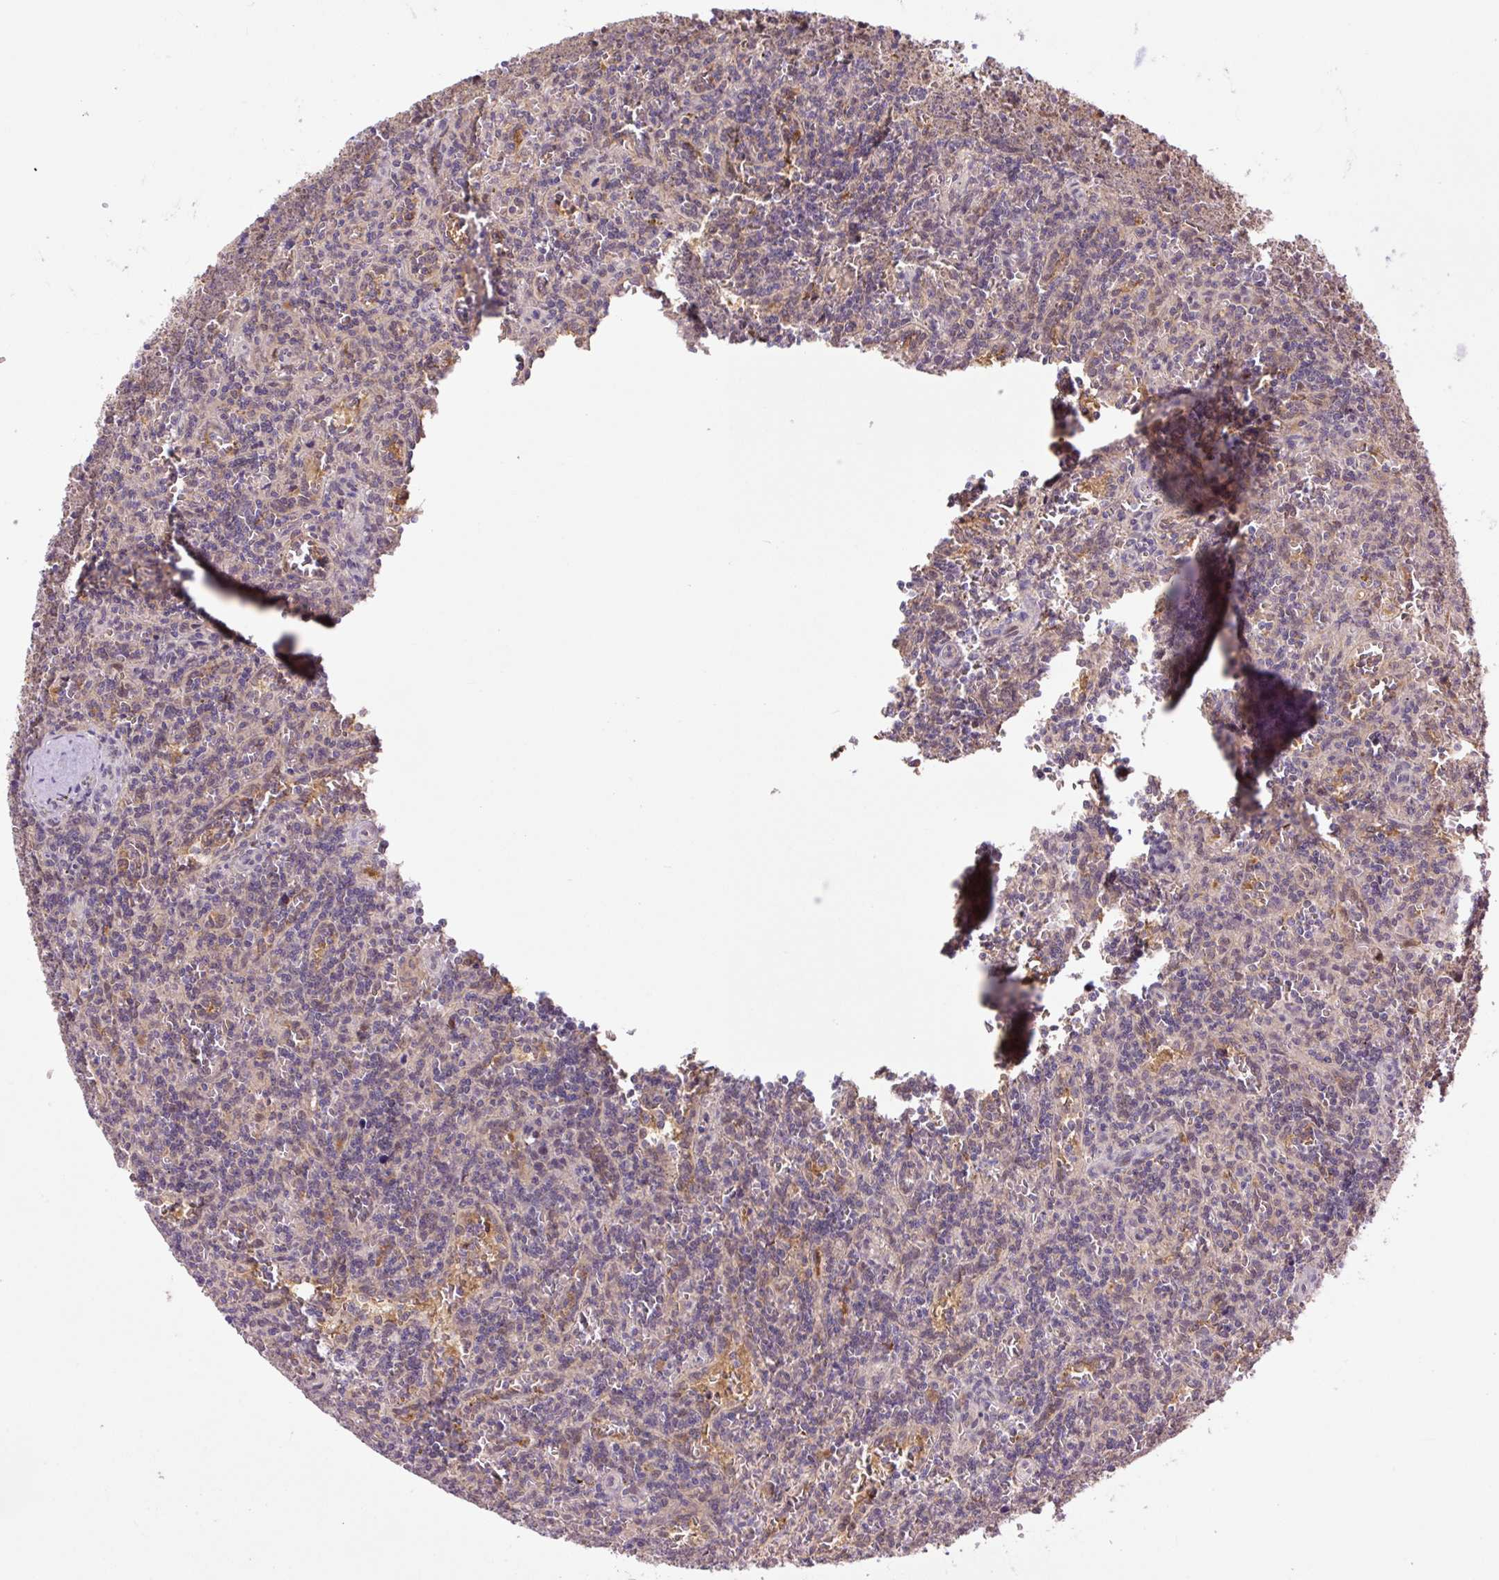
{"staining": {"intensity": "negative", "quantity": "none", "location": "none"}, "tissue": "lymphoma", "cell_type": "Tumor cells", "image_type": "cancer", "snomed": [{"axis": "morphology", "description": "Malignant lymphoma, non-Hodgkin's type, Low grade"}, {"axis": "topography", "description": "Spleen"}], "caption": "Malignant lymphoma, non-Hodgkin's type (low-grade) was stained to show a protein in brown. There is no significant staining in tumor cells.", "gene": "TPT1", "patient": {"sex": "male", "age": 73}}